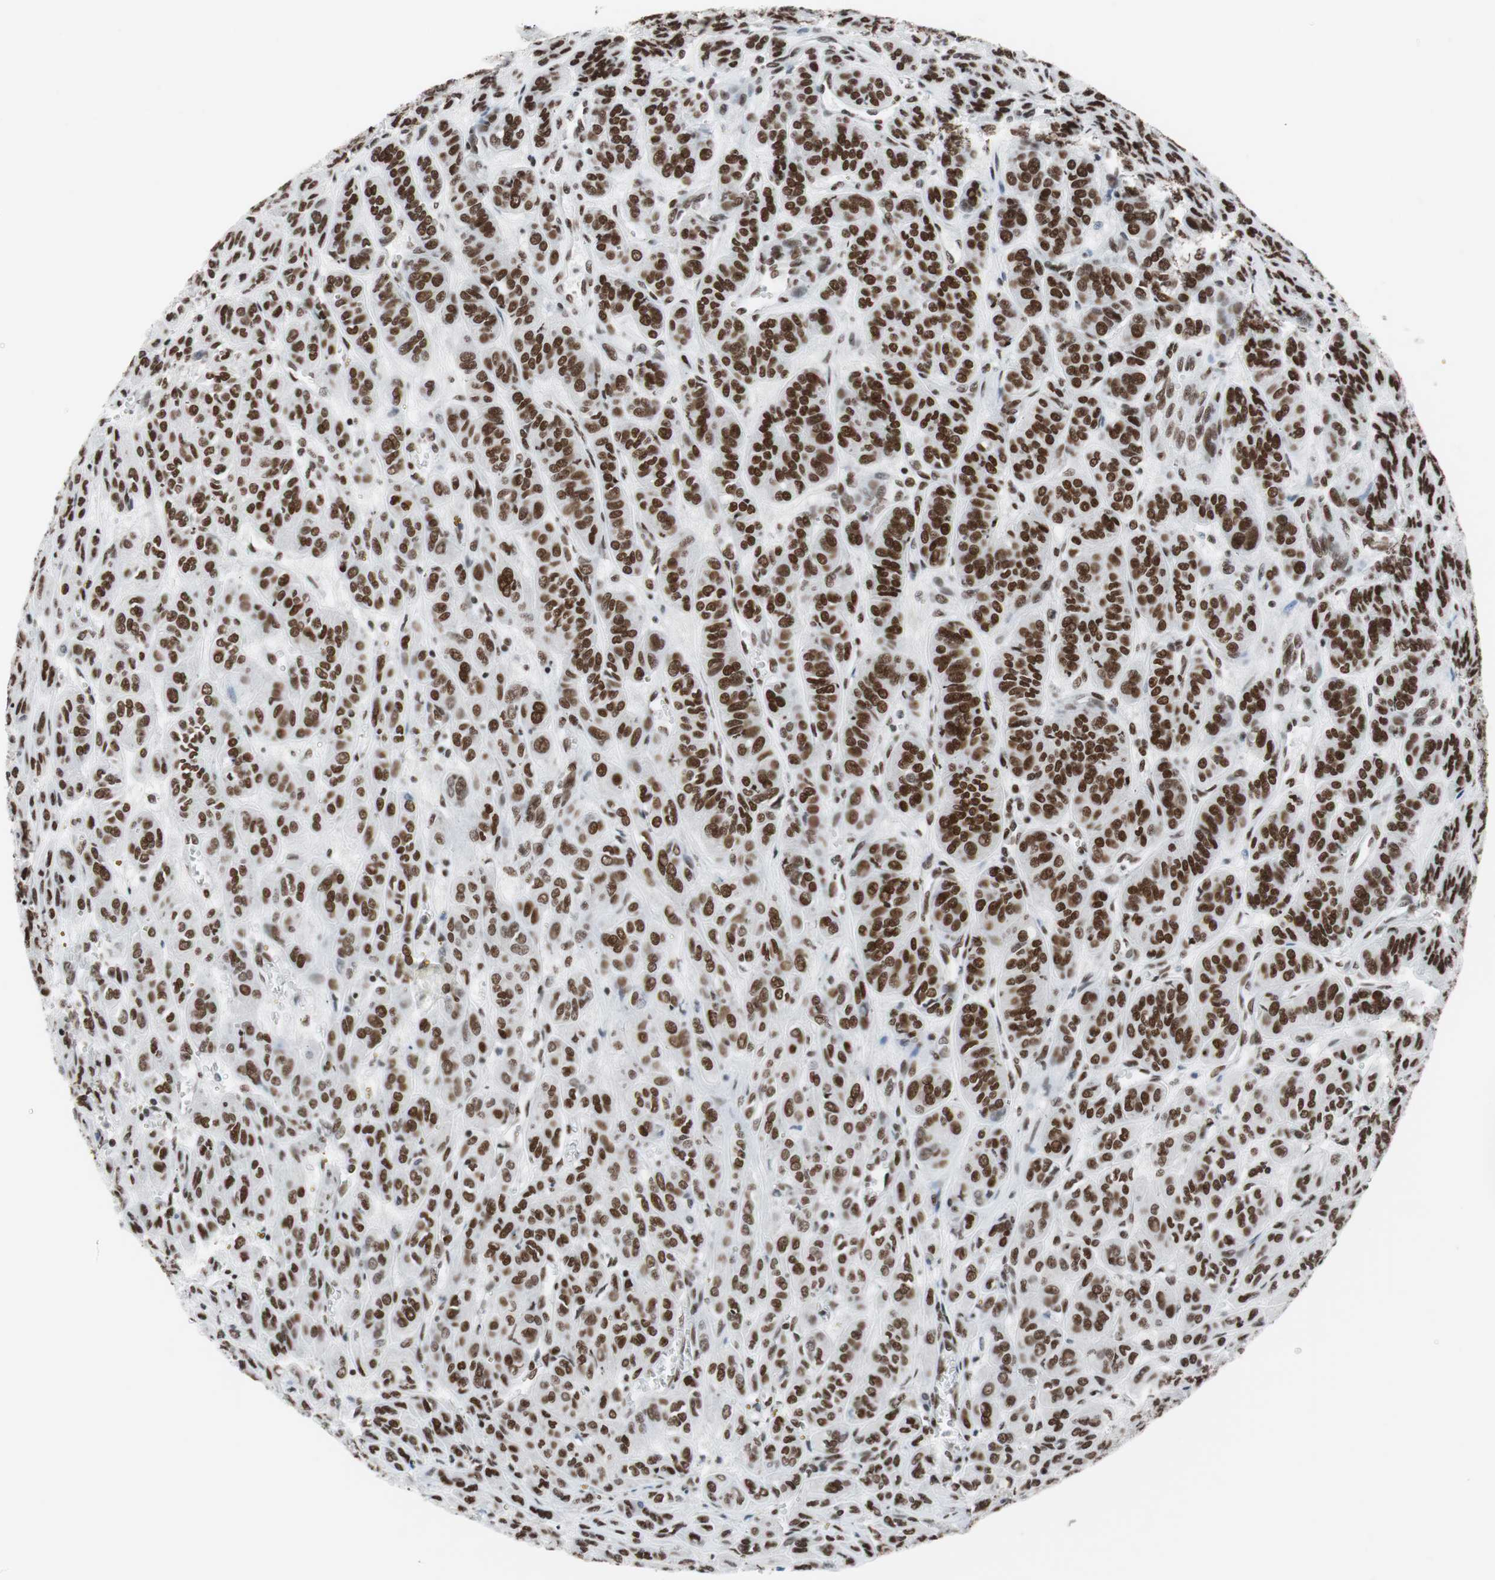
{"staining": {"intensity": "strong", "quantity": ">75%", "location": "nuclear"}, "tissue": "thyroid cancer", "cell_type": "Tumor cells", "image_type": "cancer", "snomed": [{"axis": "morphology", "description": "Follicular adenoma carcinoma, NOS"}, {"axis": "topography", "description": "Thyroid gland"}], "caption": "The immunohistochemical stain shows strong nuclear expression in tumor cells of thyroid cancer tissue. (Stains: DAB in brown, nuclei in blue, Microscopy: brightfield microscopy at high magnification).", "gene": "ARID1A", "patient": {"sex": "female", "age": 71}}